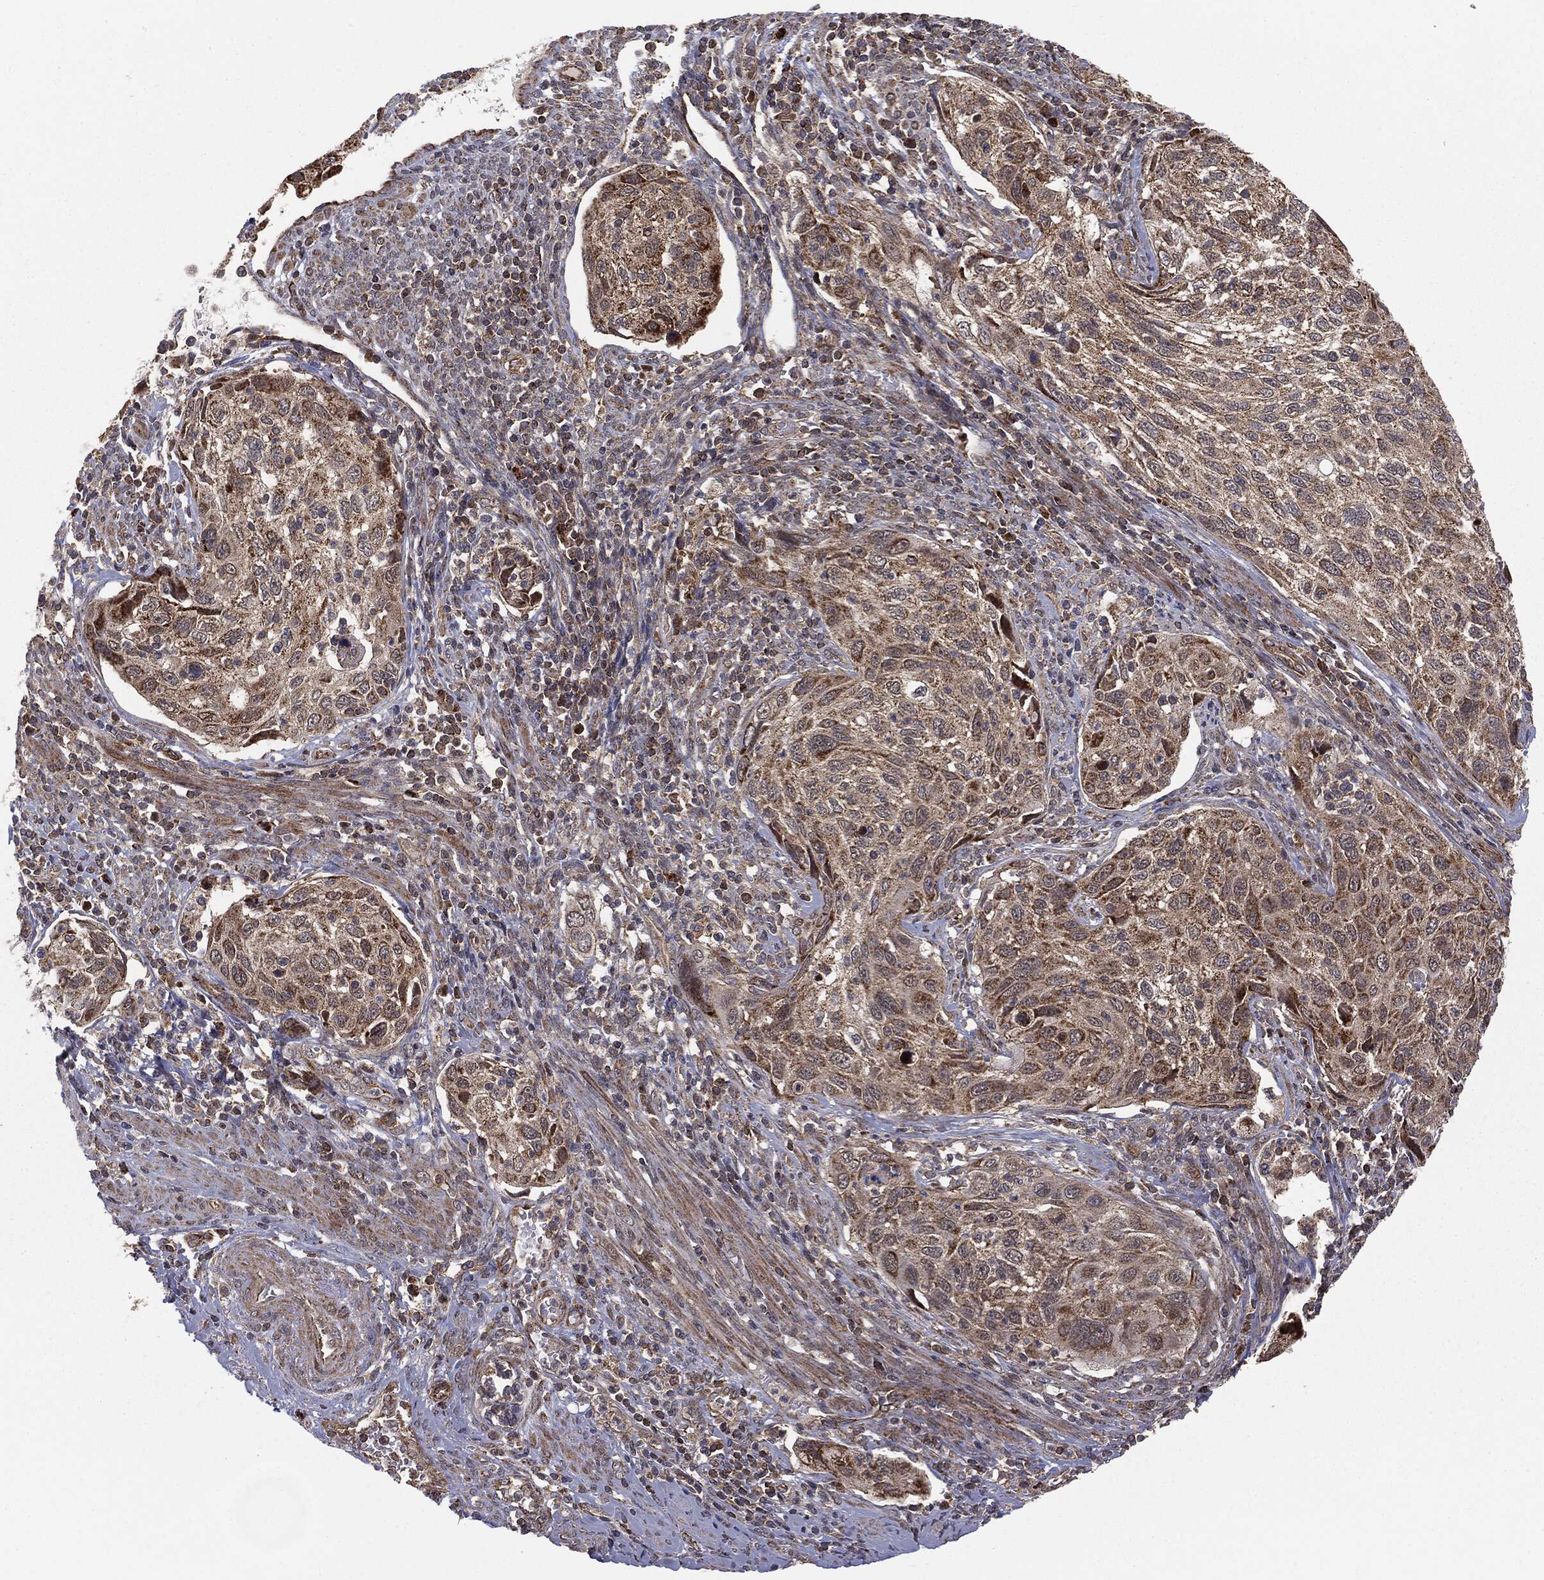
{"staining": {"intensity": "moderate", "quantity": ">75%", "location": "cytoplasmic/membranous"}, "tissue": "cervical cancer", "cell_type": "Tumor cells", "image_type": "cancer", "snomed": [{"axis": "morphology", "description": "Squamous cell carcinoma, NOS"}, {"axis": "topography", "description": "Cervix"}], "caption": "Tumor cells show medium levels of moderate cytoplasmic/membranous staining in approximately >75% of cells in cervical cancer (squamous cell carcinoma). (DAB (3,3'-diaminobenzidine) IHC with brightfield microscopy, high magnification).", "gene": "MTOR", "patient": {"sex": "female", "age": 70}}